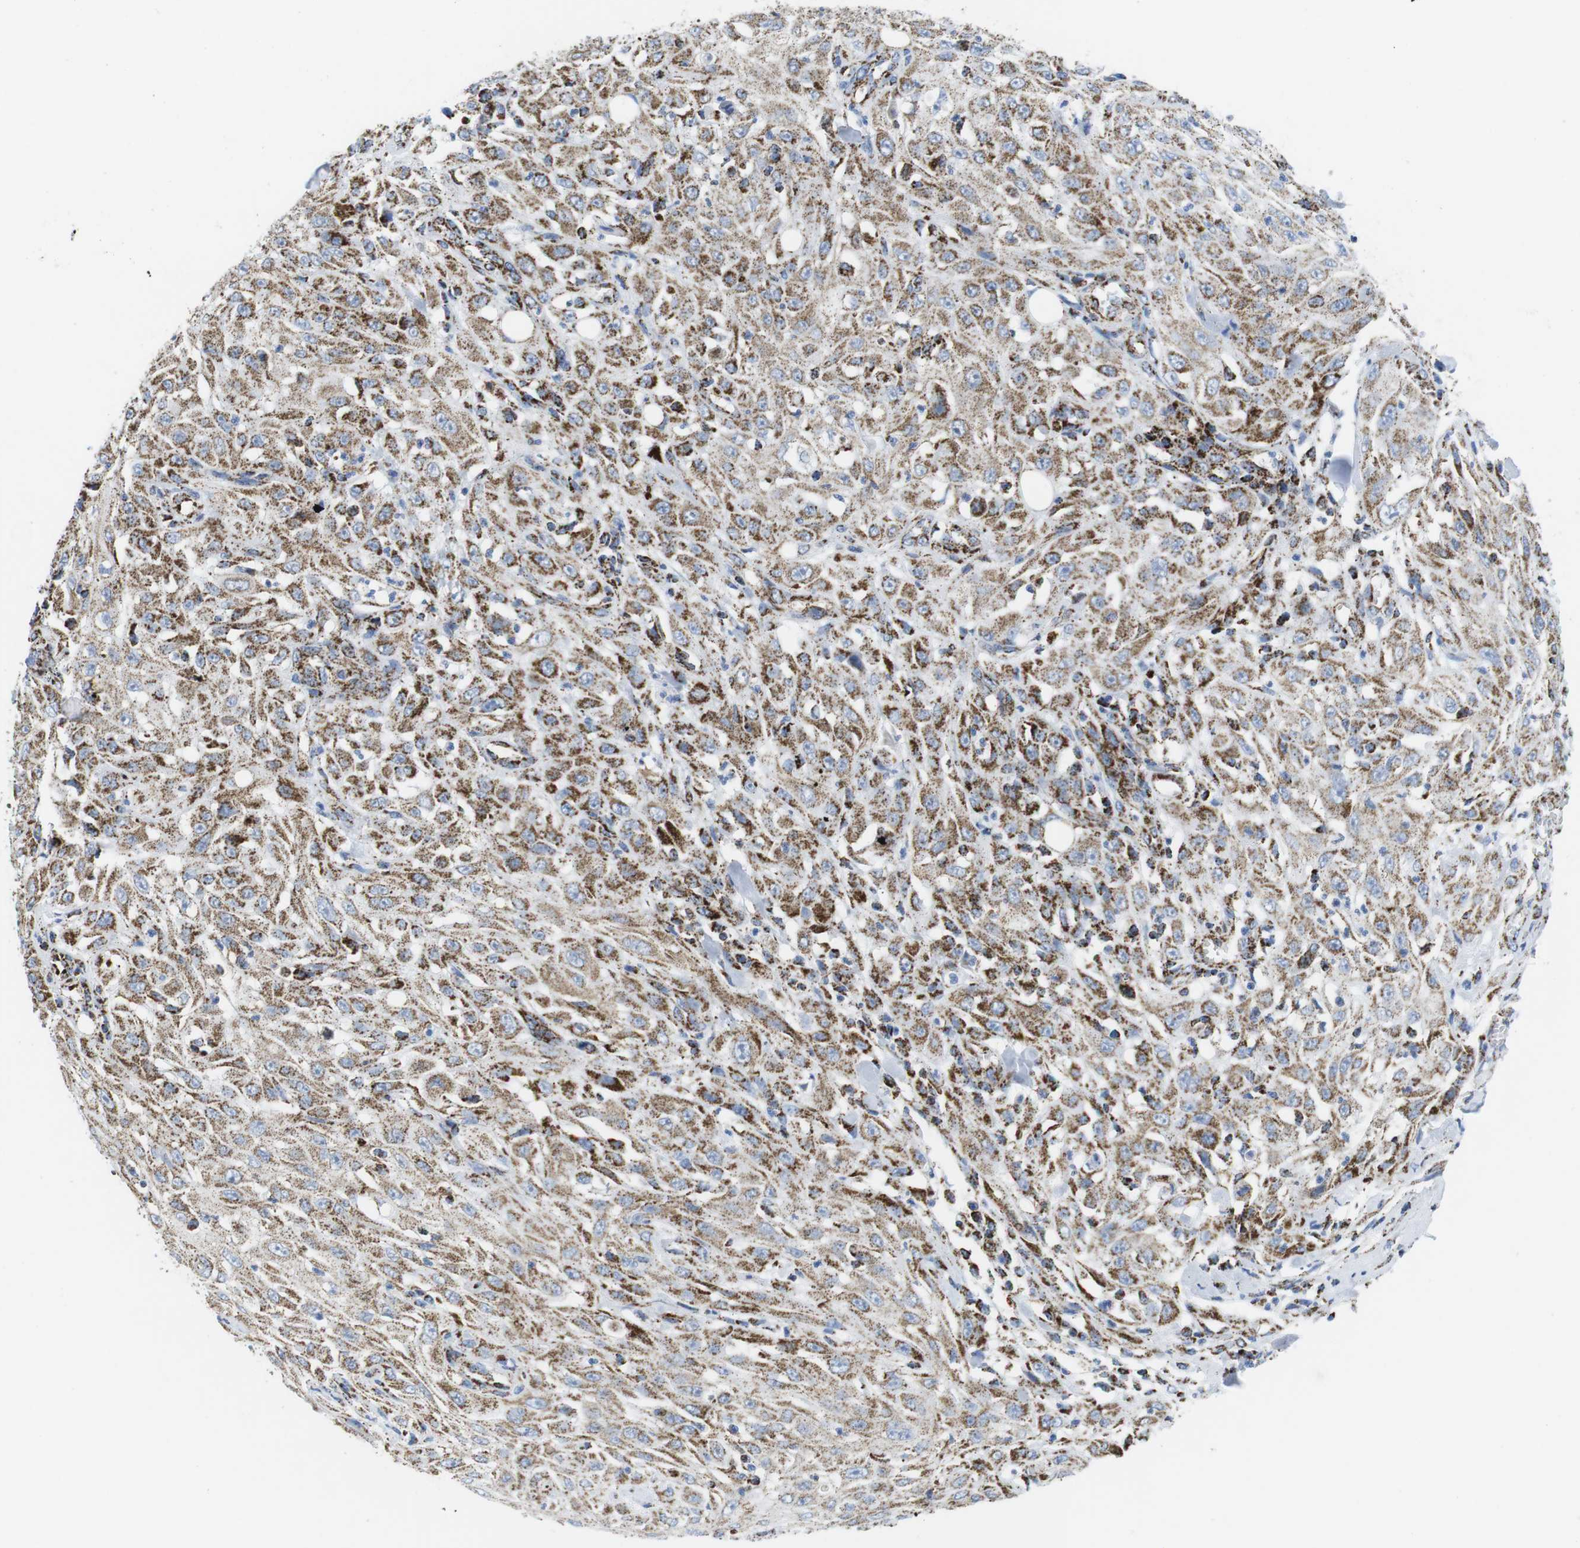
{"staining": {"intensity": "moderate", "quantity": ">75%", "location": "cytoplasmic/membranous"}, "tissue": "skin cancer", "cell_type": "Tumor cells", "image_type": "cancer", "snomed": [{"axis": "morphology", "description": "Squamous cell carcinoma, NOS"}, {"axis": "morphology", "description": "Squamous cell carcinoma, metastatic, NOS"}, {"axis": "topography", "description": "Skin"}, {"axis": "topography", "description": "Lymph node"}], "caption": "Skin metastatic squamous cell carcinoma stained with a brown dye displays moderate cytoplasmic/membranous positive positivity in about >75% of tumor cells.", "gene": "ATP5PO", "patient": {"sex": "male", "age": 75}}